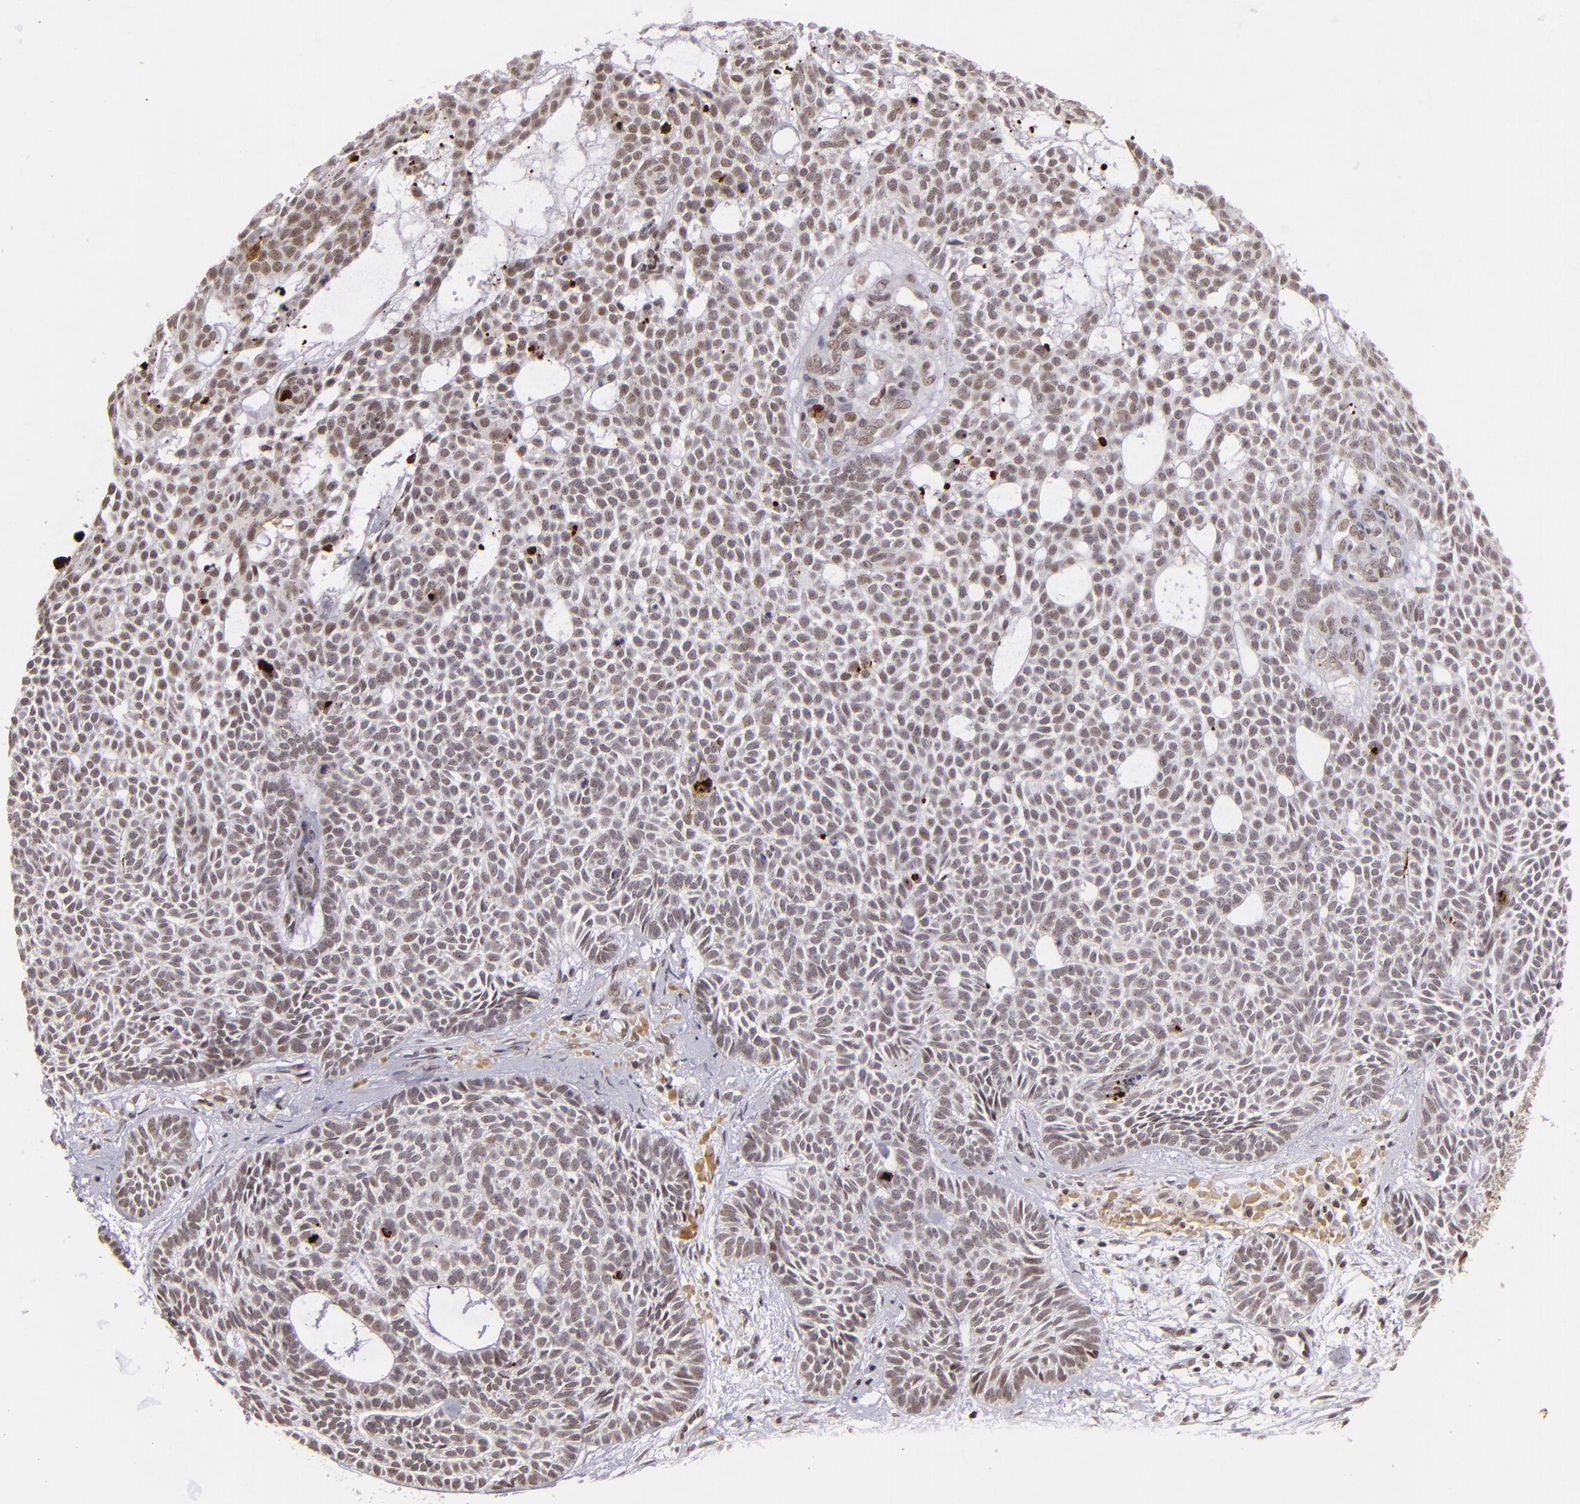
{"staining": {"intensity": "weak", "quantity": "25%-75%", "location": "nuclear"}, "tissue": "skin cancer", "cell_type": "Tumor cells", "image_type": "cancer", "snomed": [{"axis": "morphology", "description": "Basal cell carcinoma"}, {"axis": "topography", "description": "Skin"}], "caption": "Immunohistochemical staining of skin cancer (basal cell carcinoma) reveals low levels of weak nuclear positivity in approximately 25%-75% of tumor cells.", "gene": "RXRG", "patient": {"sex": "male", "age": 75}}